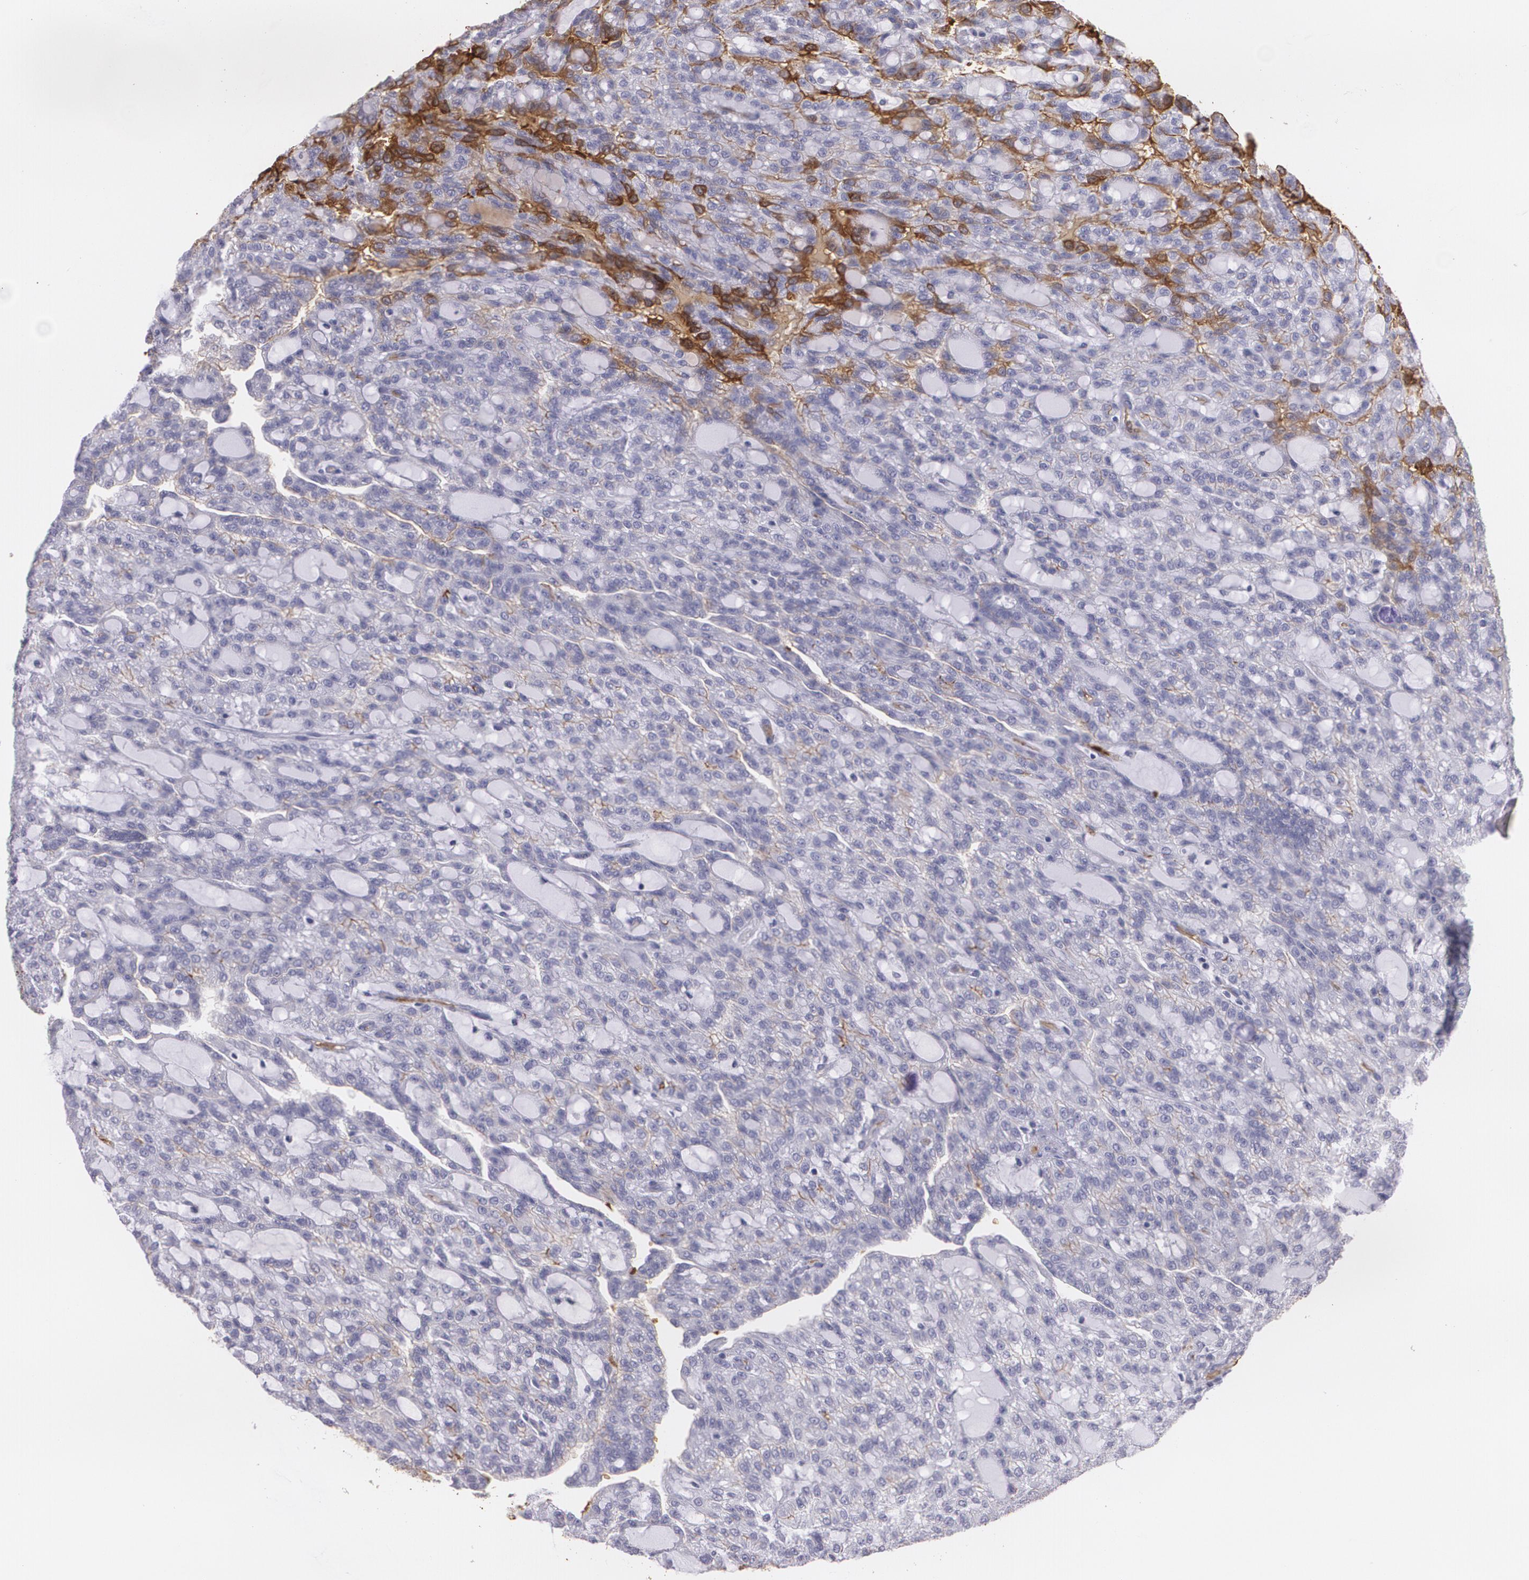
{"staining": {"intensity": "negative", "quantity": "none", "location": "none"}, "tissue": "renal cancer", "cell_type": "Tumor cells", "image_type": "cancer", "snomed": [{"axis": "morphology", "description": "Adenocarcinoma, NOS"}, {"axis": "topography", "description": "Kidney"}], "caption": "Renal cancer stained for a protein using immunohistochemistry (IHC) exhibits no expression tumor cells.", "gene": "ACE", "patient": {"sex": "male", "age": 63}}